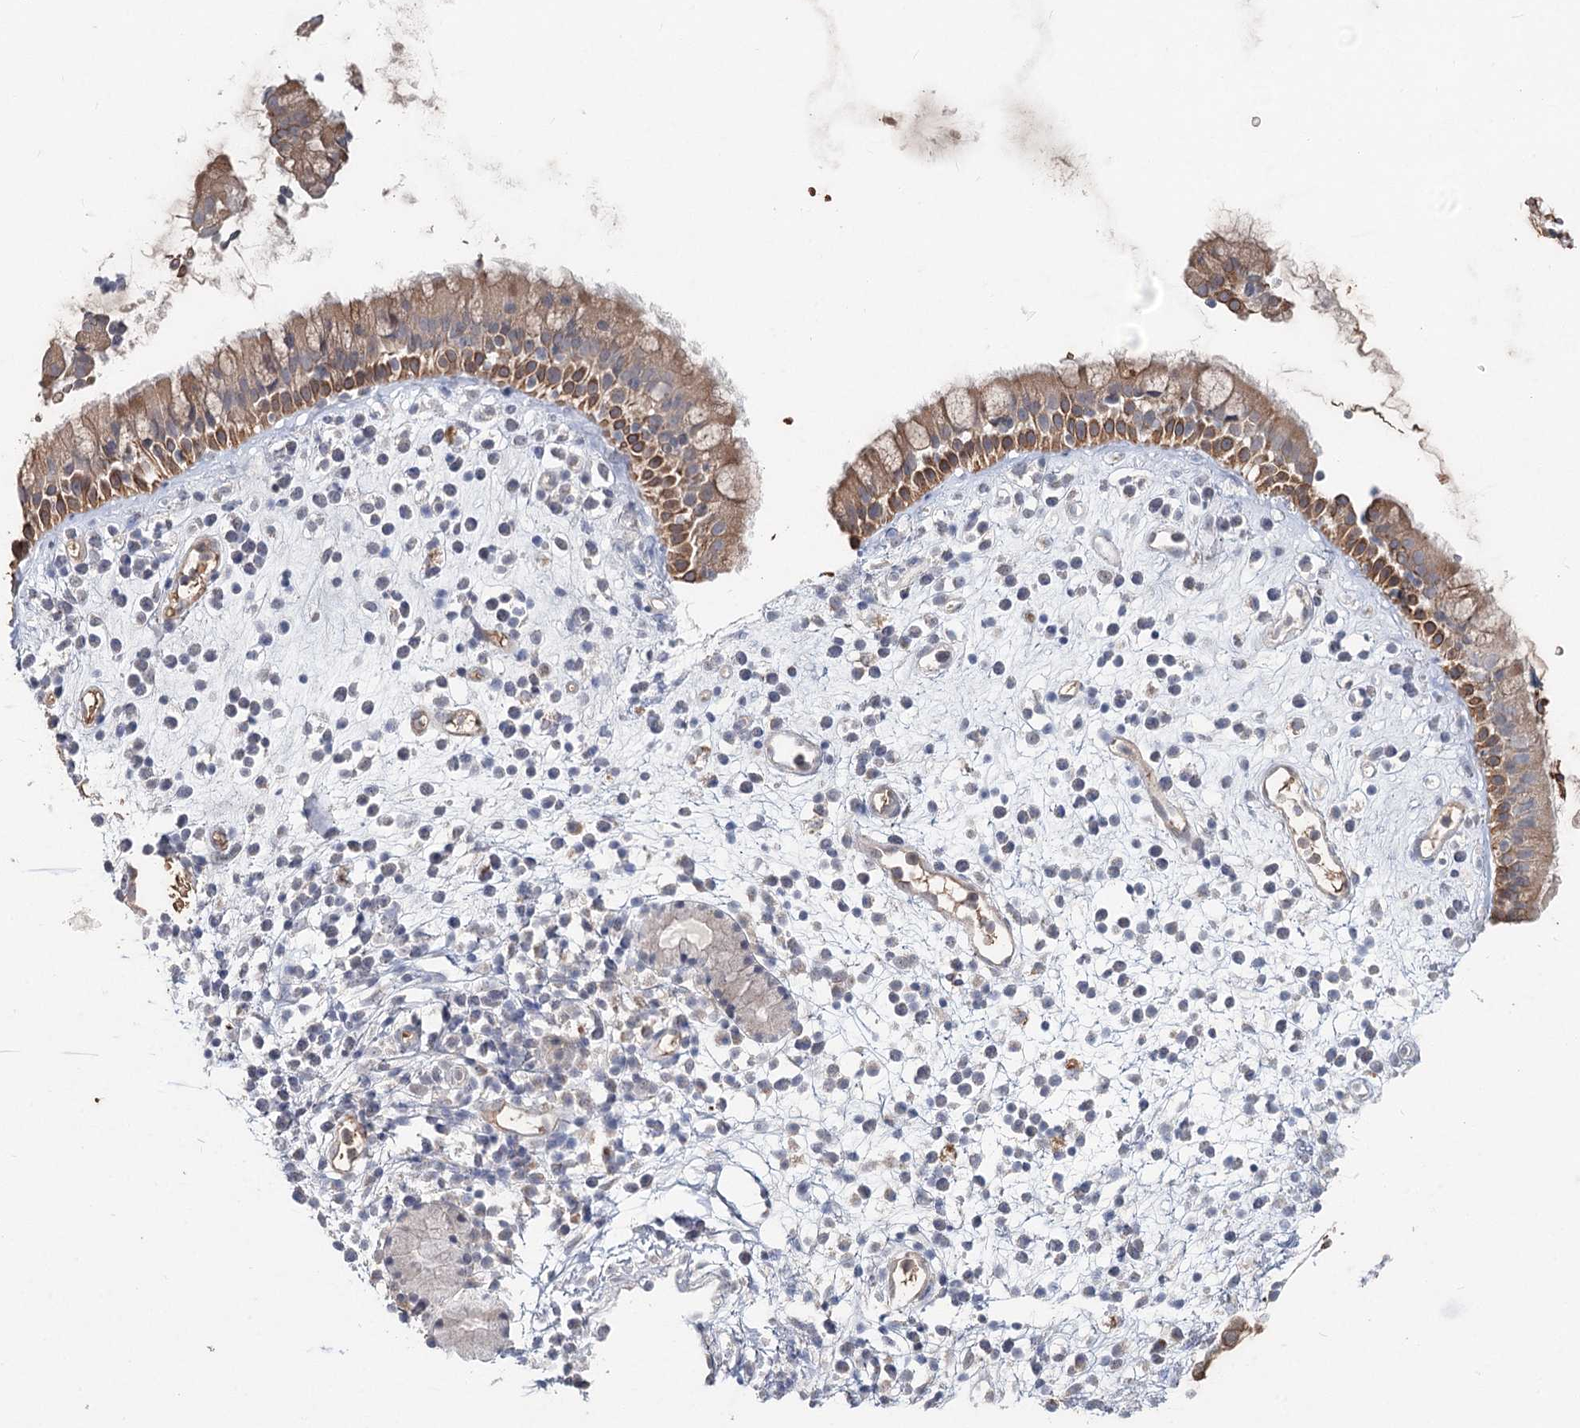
{"staining": {"intensity": "moderate", "quantity": ">75%", "location": "cytoplasmic/membranous"}, "tissue": "nasopharynx", "cell_type": "Respiratory epithelial cells", "image_type": "normal", "snomed": [{"axis": "morphology", "description": "Normal tissue, NOS"}, {"axis": "morphology", "description": "Inflammation, NOS"}, {"axis": "topography", "description": "Nasopharynx"}], "caption": "Human nasopharynx stained with a brown dye exhibits moderate cytoplasmic/membranous positive expression in approximately >75% of respiratory epithelial cells.", "gene": "FBXO7", "patient": {"sex": "male", "age": 29}}